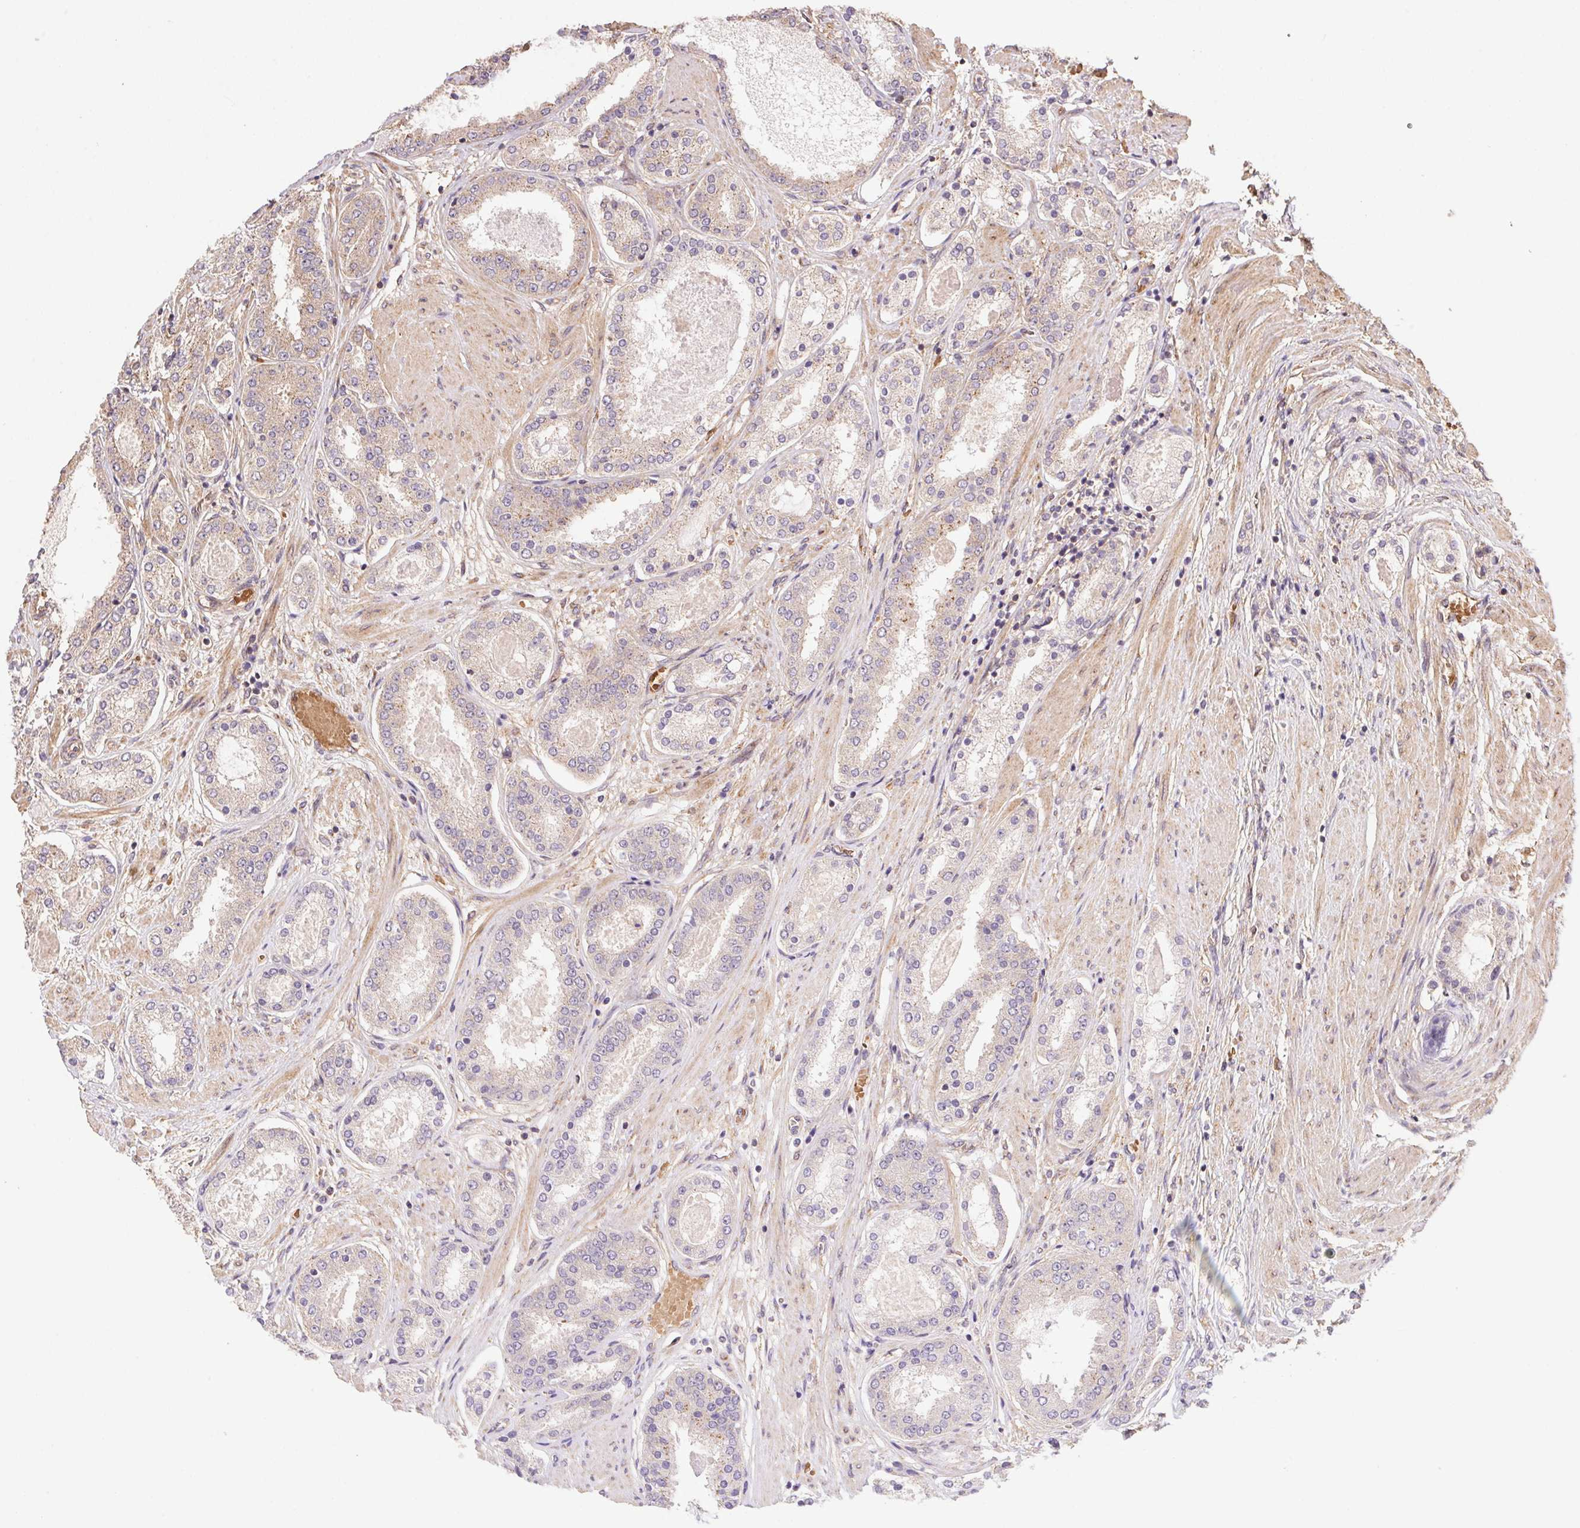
{"staining": {"intensity": "weak", "quantity": "<25%", "location": "cytoplasmic/membranous"}, "tissue": "prostate cancer", "cell_type": "Tumor cells", "image_type": "cancer", "snomed": [{"axis": "morphology", "description": "Adenocarcinoma, High grade"}, {"axis": "topography", "description": "Prostate"}], "caption": "The immunohistochemistry image has no significant positivity in tumor cells of prostate high-grade adenocarcinoma tissue.", "gene": "USE1", "patient": {"sex": "male", "age": 63}}